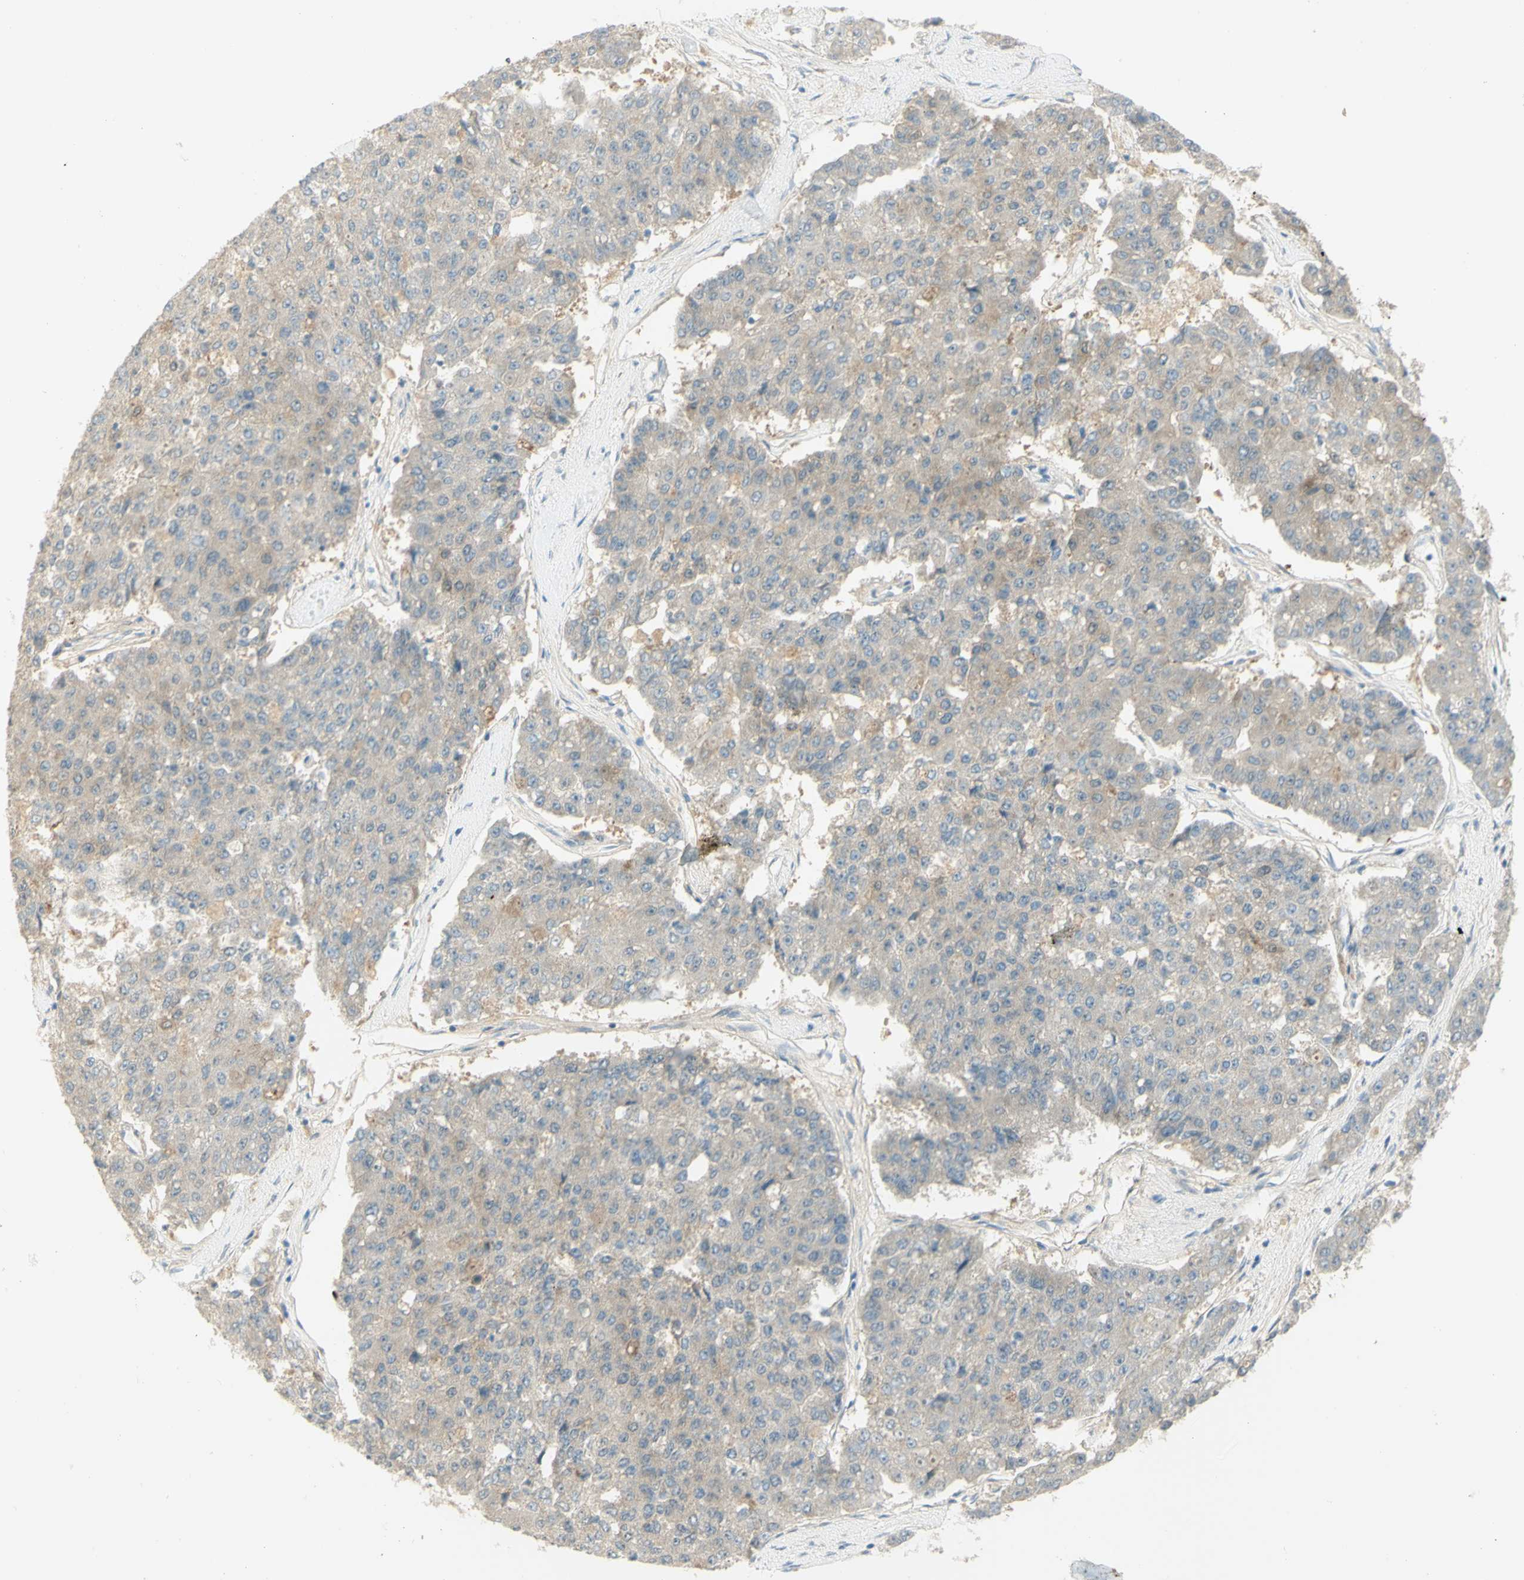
{"staining": {"intensity": "weak", "quantity": "25%-75%", "location": "cytoplasmic/membranous"}, "tissue": "pancreatic cancer", "cell_type": "Tumor cells", "image_type": "cancer", "snomed": [{"axis": "morphology", "description": "Adenocarcinoma, NOS"}, {"axis": "topography", "description": "Pancreas"}], "caption": "An immunohistochemistry micrograph of neoplastic tissue is shown. Protein staining in brown highlights weak cytoplasmic/membranous positivity in pancreatic adenocarcinoma within tumor cells.", "gene": "GCNT3", "patient": {"sex": "male", "age": 50}}